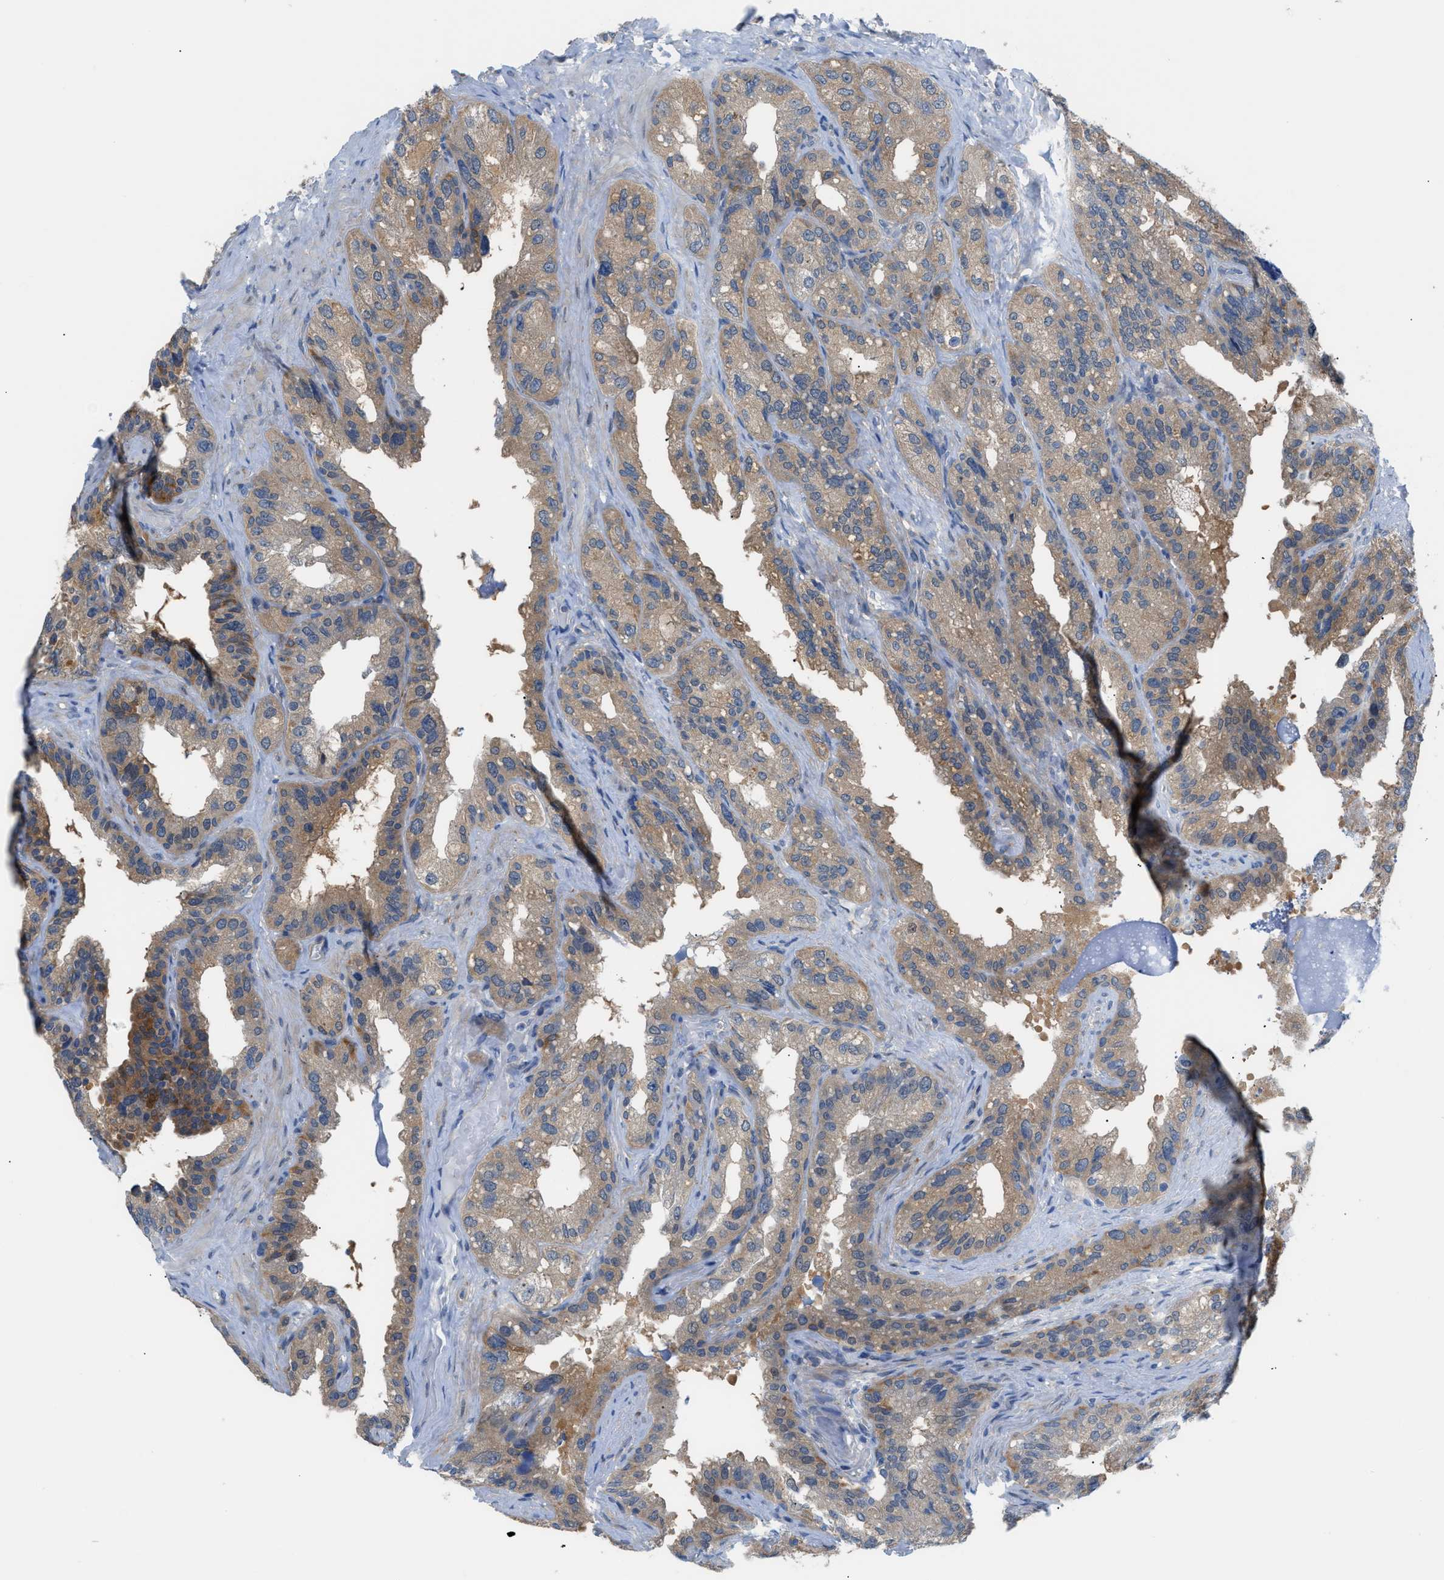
{"staining": {"intensity": "moderate", "quantity": ">75%", "location": "cytoplasmic/membranous"}, "tissue": "seminal vesicle", "cell_type": "Glandular cells", "image_type": "normal", "snomed": [{"axis": "morphology", "description": "Normal tissue, NOS"}, {"axis": "topography", "description": "Seminal veicle"}], "caption": "IHC micrograph of benign seminal vesicle: human seminal vesicle stained using IHC reveals medium levels of moderate protein expression localized specifically in the cytoplasmic/membranous of glandular cells, appearing as a cytoplasmic/membranous brown color.", "gene": "TMEM45B", "patient": {"sex": "male", "age": 68}}